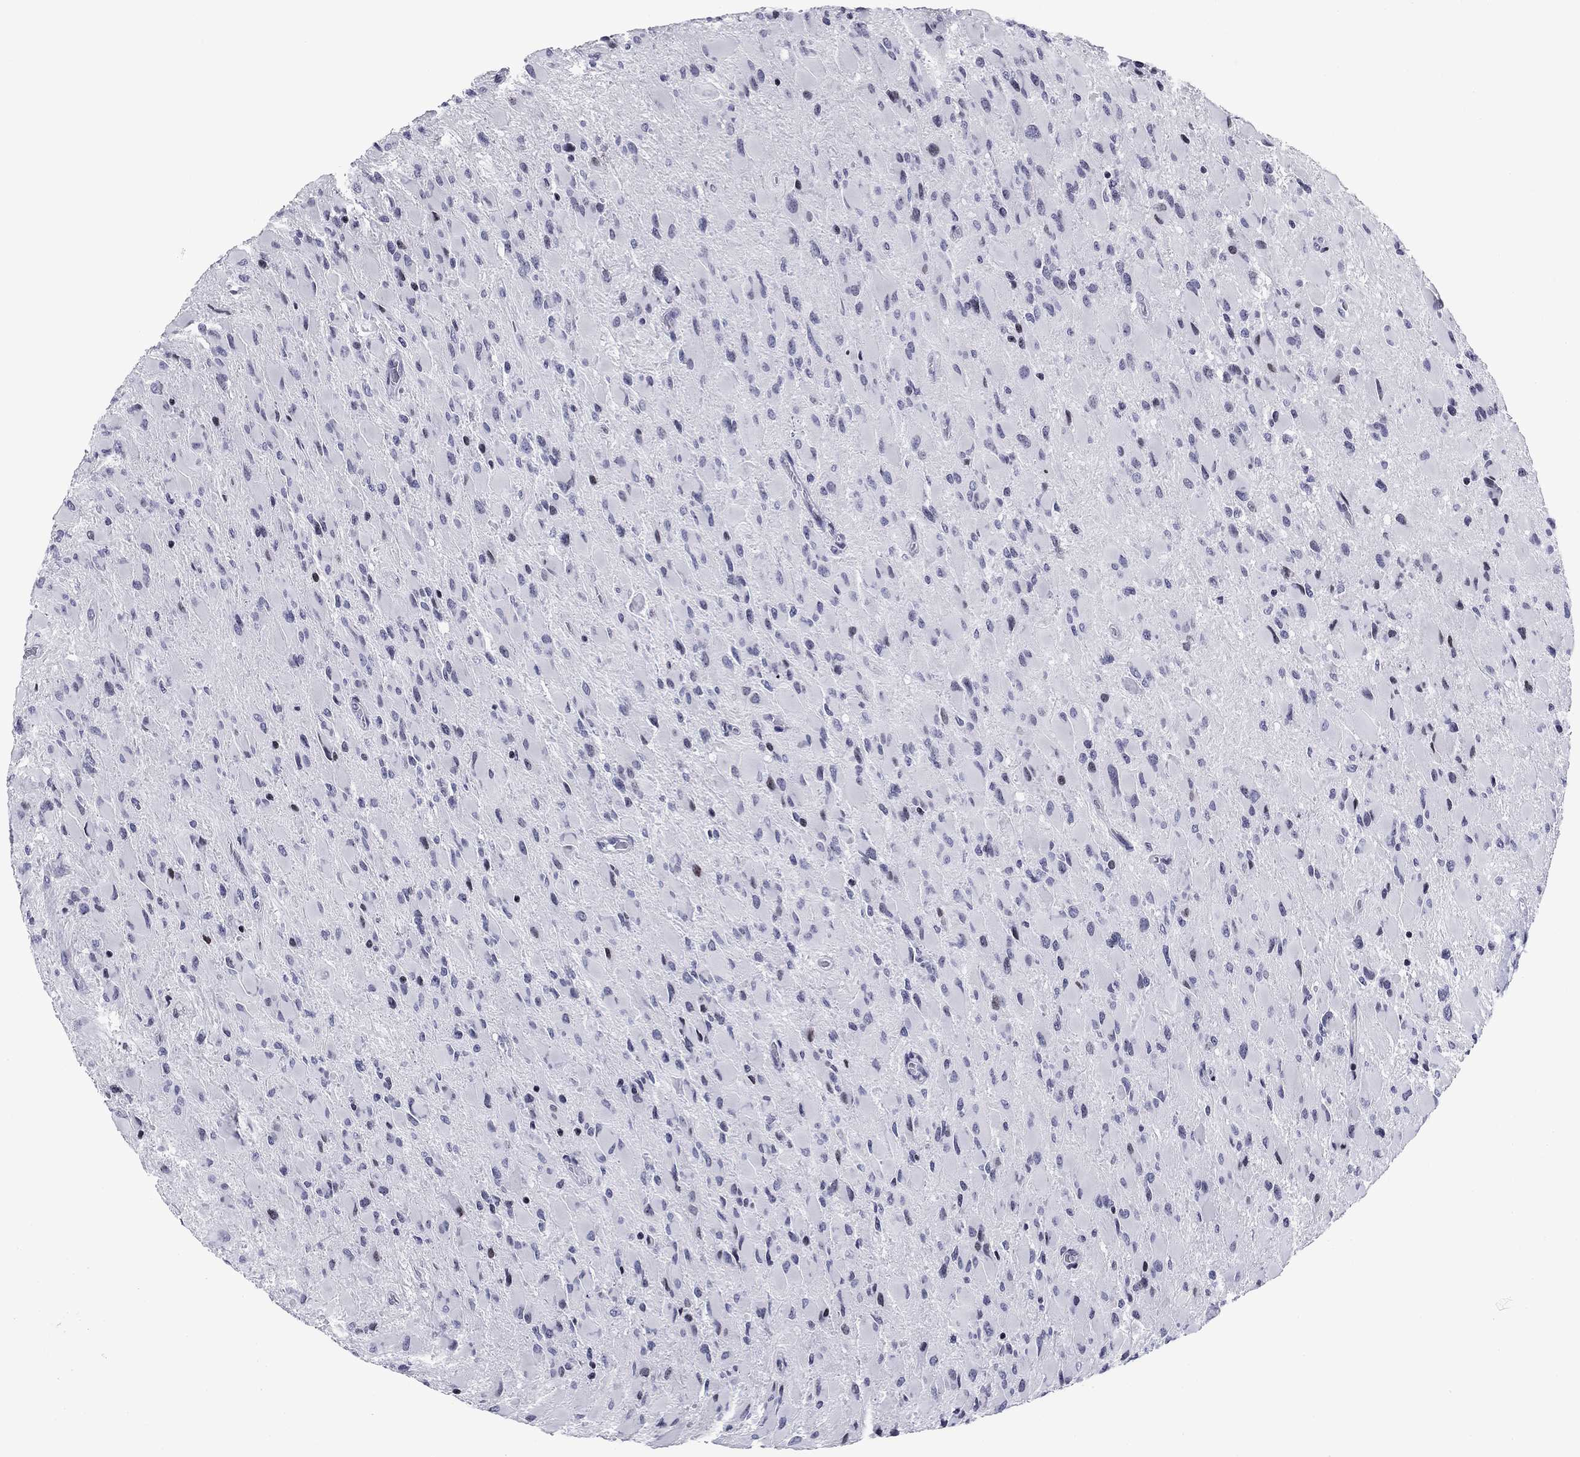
{"staining": {"intensity": "negative", "quantity": "none", "location": "none"}, "tissue": "glioma", "cell_type": "Tumor cells", "image_type": "cancer", "snomed": [{"axis": "morphology", "description": "Glioma, malignant, High grade"}, {"axis": "topography", "description": "Cerebral cortex"}], "caption": "This histopathology image is of malignant glioma (high-grade) stained with immunohistochemistry (IHC) to label a protein in brown with the nuclei are counter-stained blue. There is no staining in tumor cells. The staining is performed using DAB (3,3'-diaminobenzidine) brown chromogen with nuclei counter-stained in using hematoxylin.", "gene": "CCDC144A", "patient": {"sex": "female", "age": 36}}